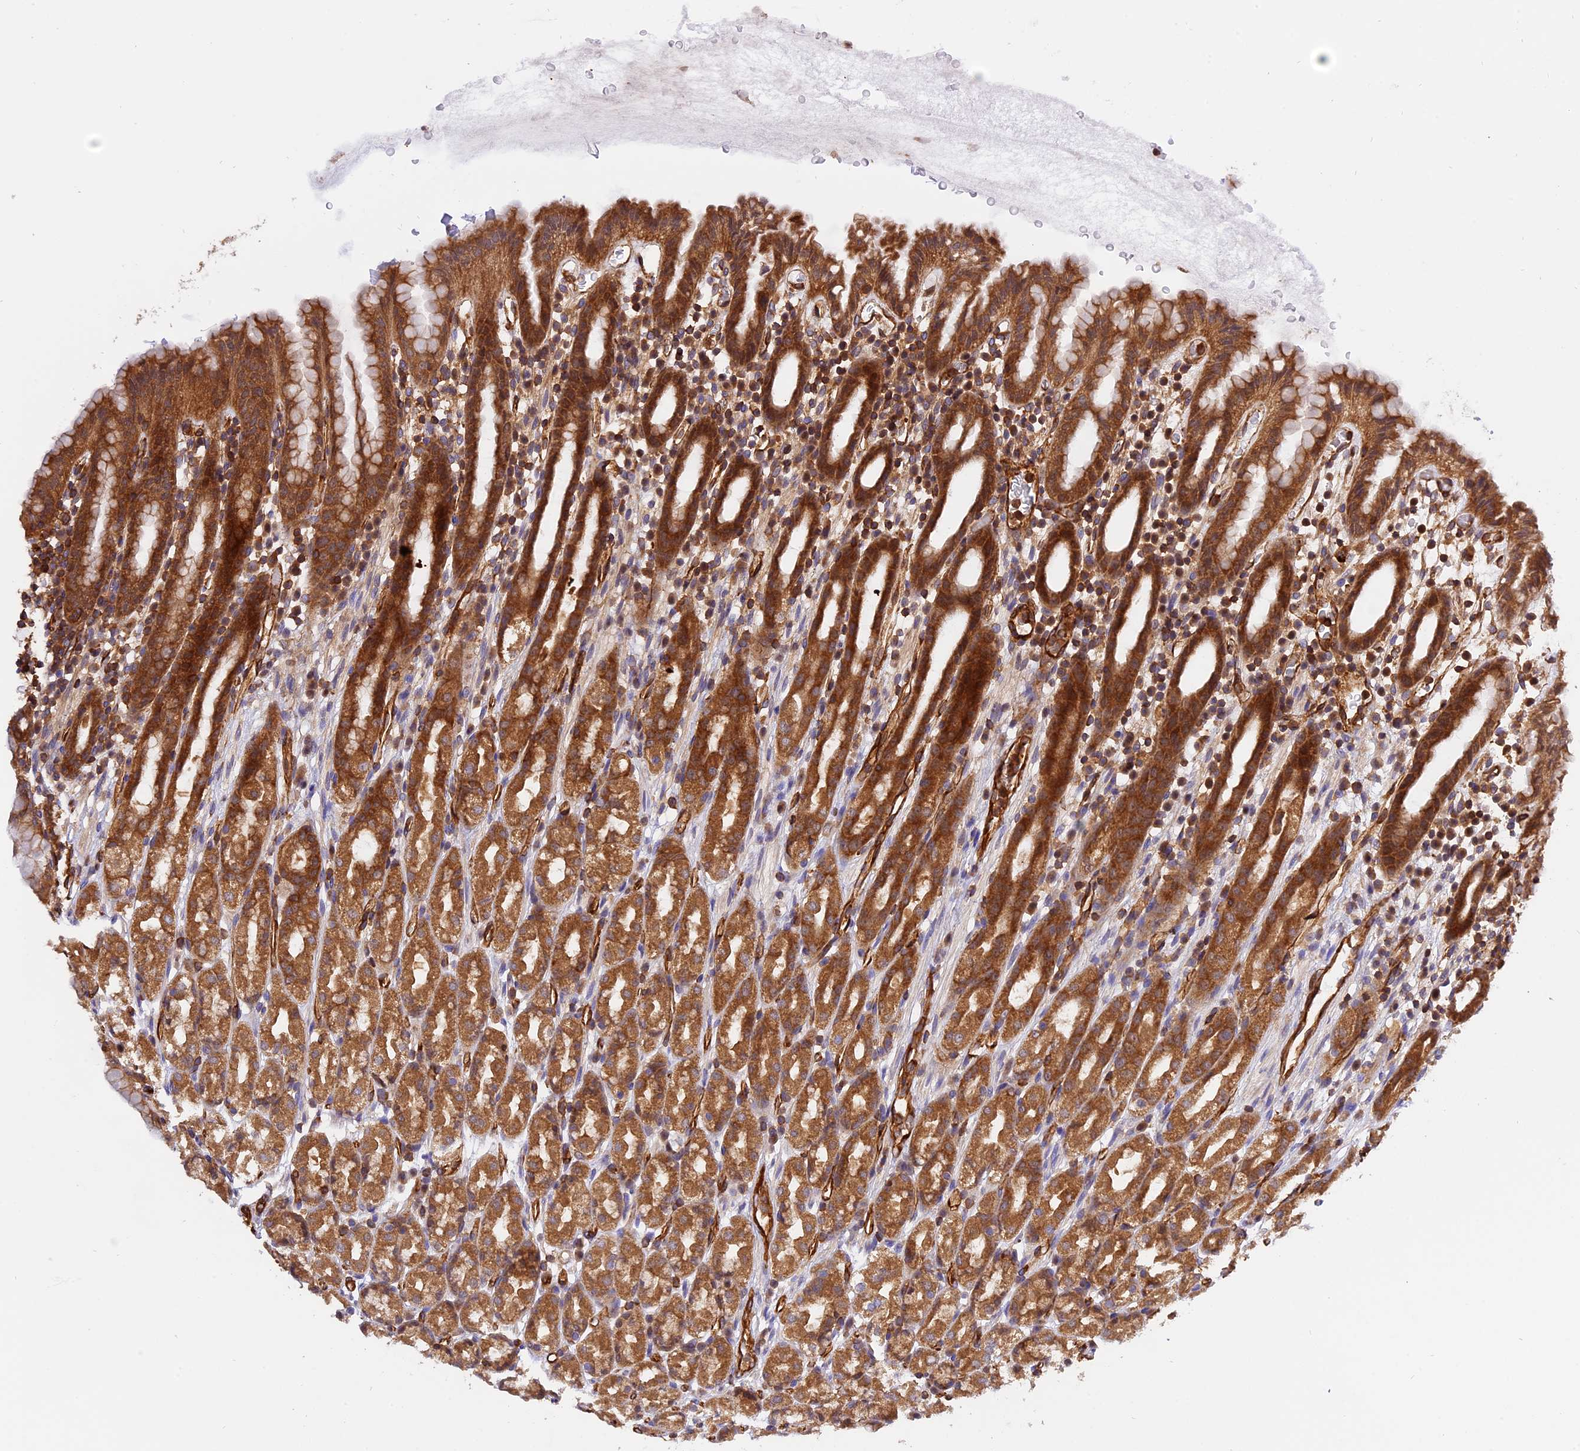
{"staining": {"intensity": "strong", "quantity": ">75%", "location": "cytoplasmic/membranous,nuclear"}, "tissue": "stomach", "cell_type": "Glandular cells", "image_type": "normal", "snomed": [{"axis": "morphology", "description": "Normal tissue, NOS"}, {"axis": "topography", "description": "Stomach, upper"}], "caption": "Immunohistochemistry (IHC) image of benign stomach stained for a protein (brown), which reveals high levels of strong cytoplasmic/membranous,nuclear positivity in approximately >75% of glandular cells.", "gene": "C5orf22", "patient": {"sex": "male", "age": 47}}